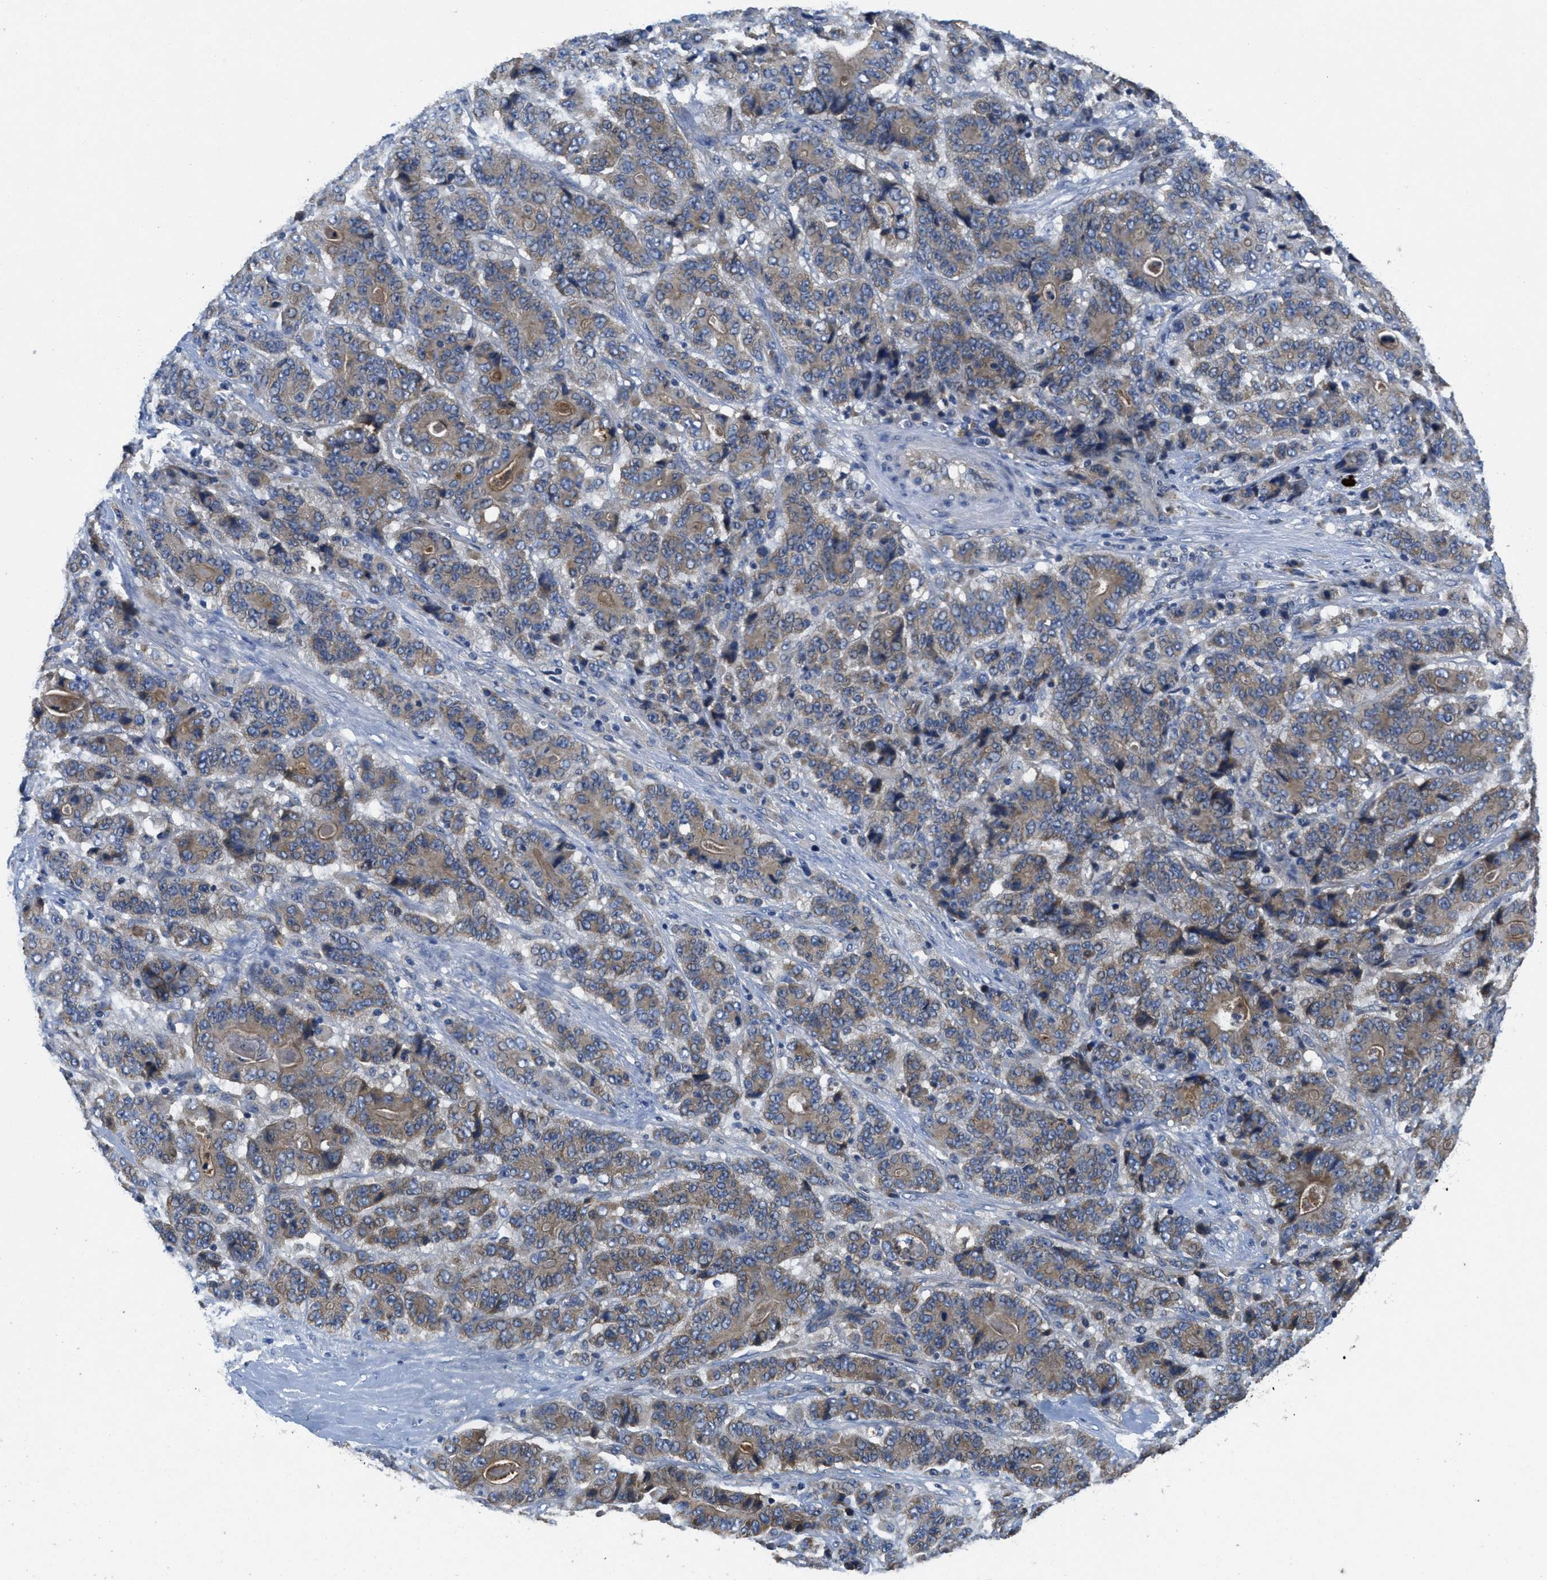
{"staining": {"intensity": "moderate", "quantity": ">75%", "location": "cytoplasmic/membranous"}, "tissue": "stomach cancer", "cell_type": "Tumor cells", "image_type": "cancer", "snomed": [{"axis": "morphology", "description": "Adenocarcinoma, NOS"}, {"axis": "topography", "description": "Stomach"}], "caption": "Tumor cells display medium levels of moderate cytoplasmic/membranous staining in approximately >75% of cells in human stomach cancer (adenocarcinoma). The protein is stained brown, and the nuclei are stained in blue (DAB (3,3'-diaminobenzidine) IHC with brightfield microscopy, high magnification).", "gene": "GALK1", "patient": {"sex": "female", "age": 73}}